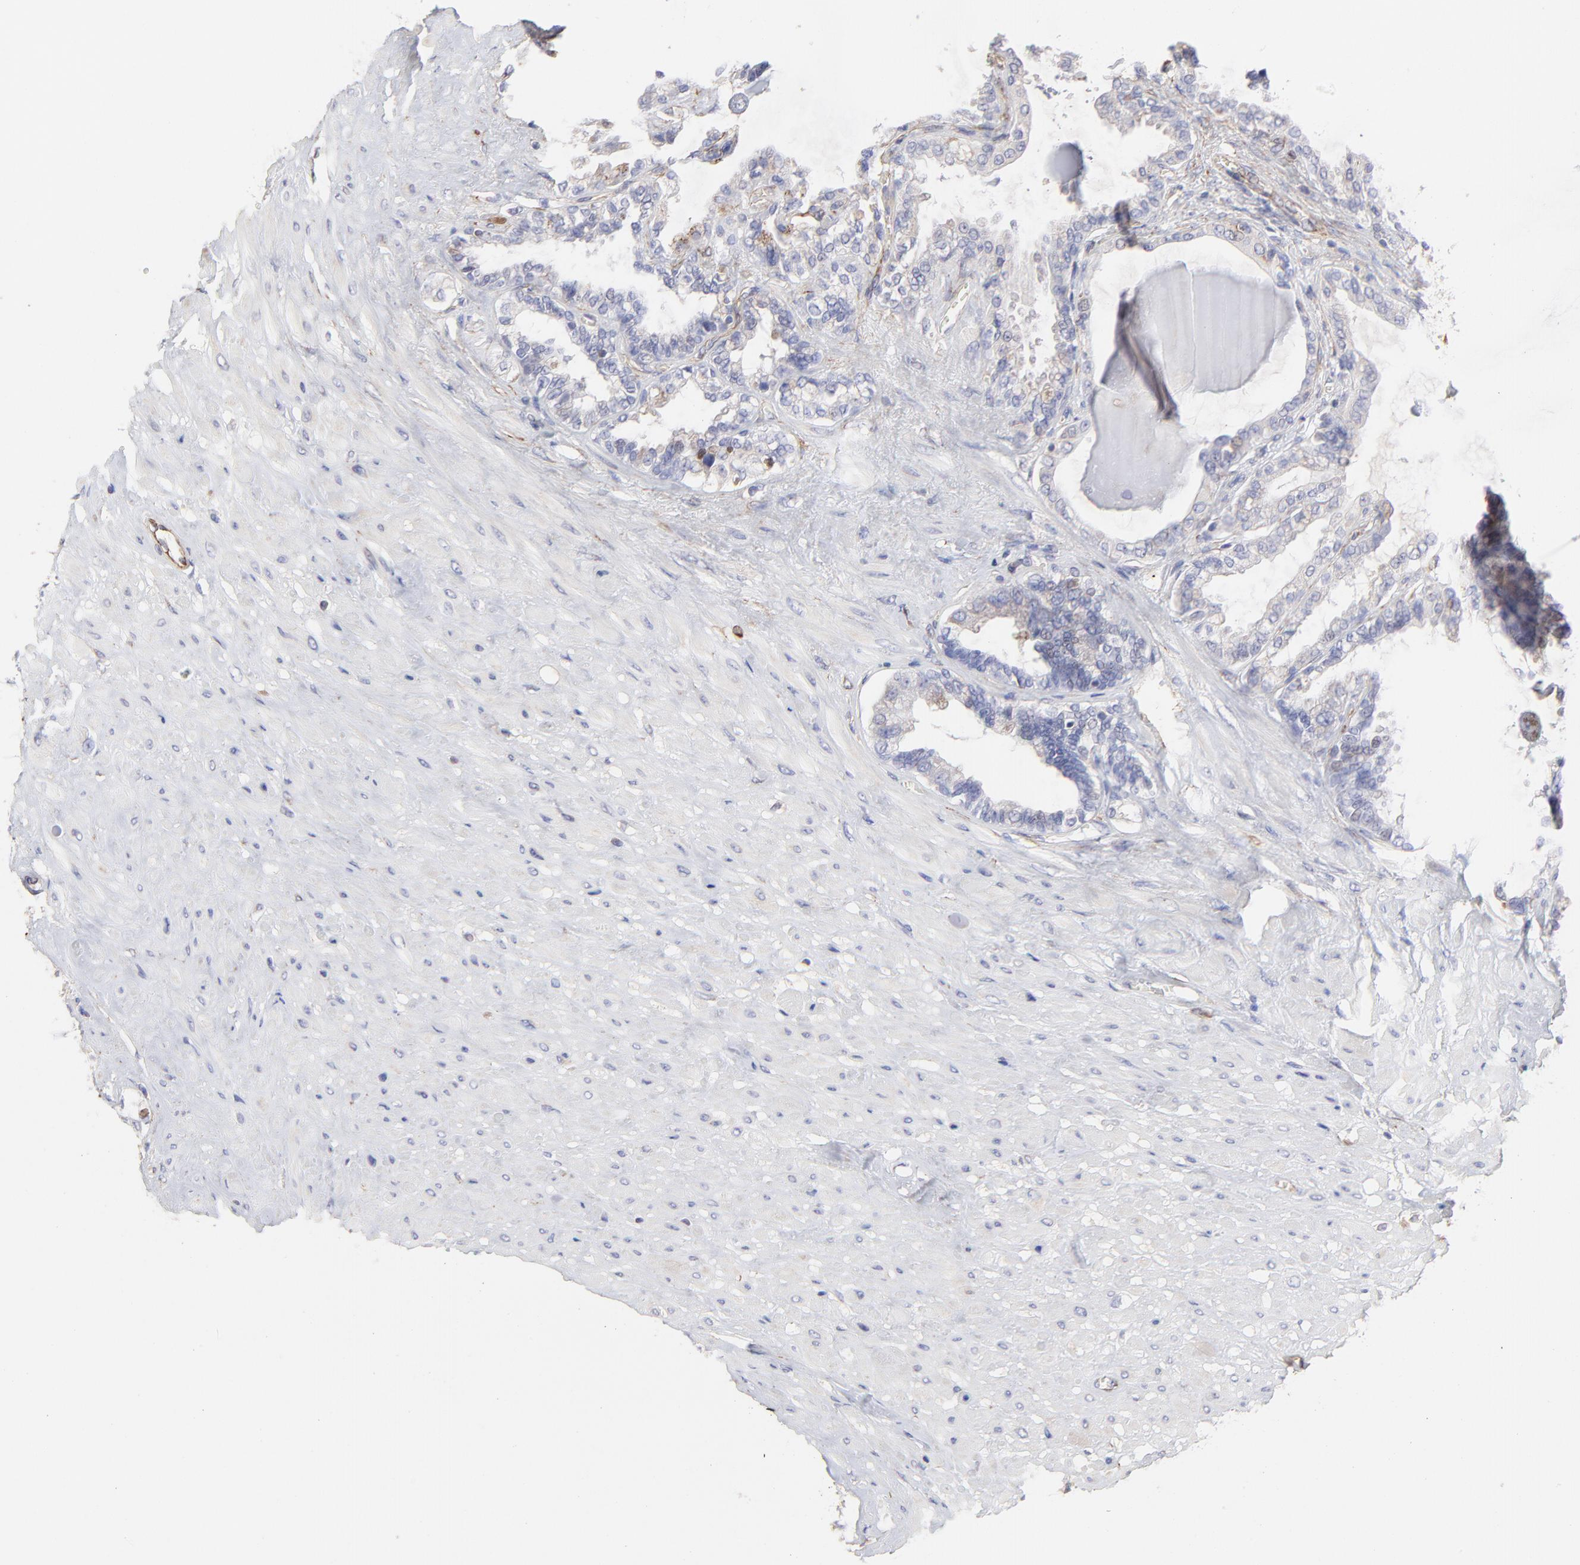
{"staining": {"intensity": "negative", "quantity": "none", "location": "none"}, "tissue": "seminal vesicle", "cell_type": "Glandular cells", "image_type": "normal", "snomed": [{"axis": "morphology", "description": "Normal tissue, NOS"}, {"axis": "morphology", "description": "Inflammation, NOS"}, {"axis": "topography", "description": "Urinary bladder"}, {"axis": "topography", "description": "Prostate"}, {"axis": "topography", "description": "Seminal veicle"}], "caption": "Protein analysis of unremarkable seminal vesicle shows no significant positivity in glandular cells. (DAB (3,3'-diaminobenzidine) immunohistochemistry (IHC), high magnification).", "gene": "COX8C", "patient": {"sex": "male", "age": 82}}